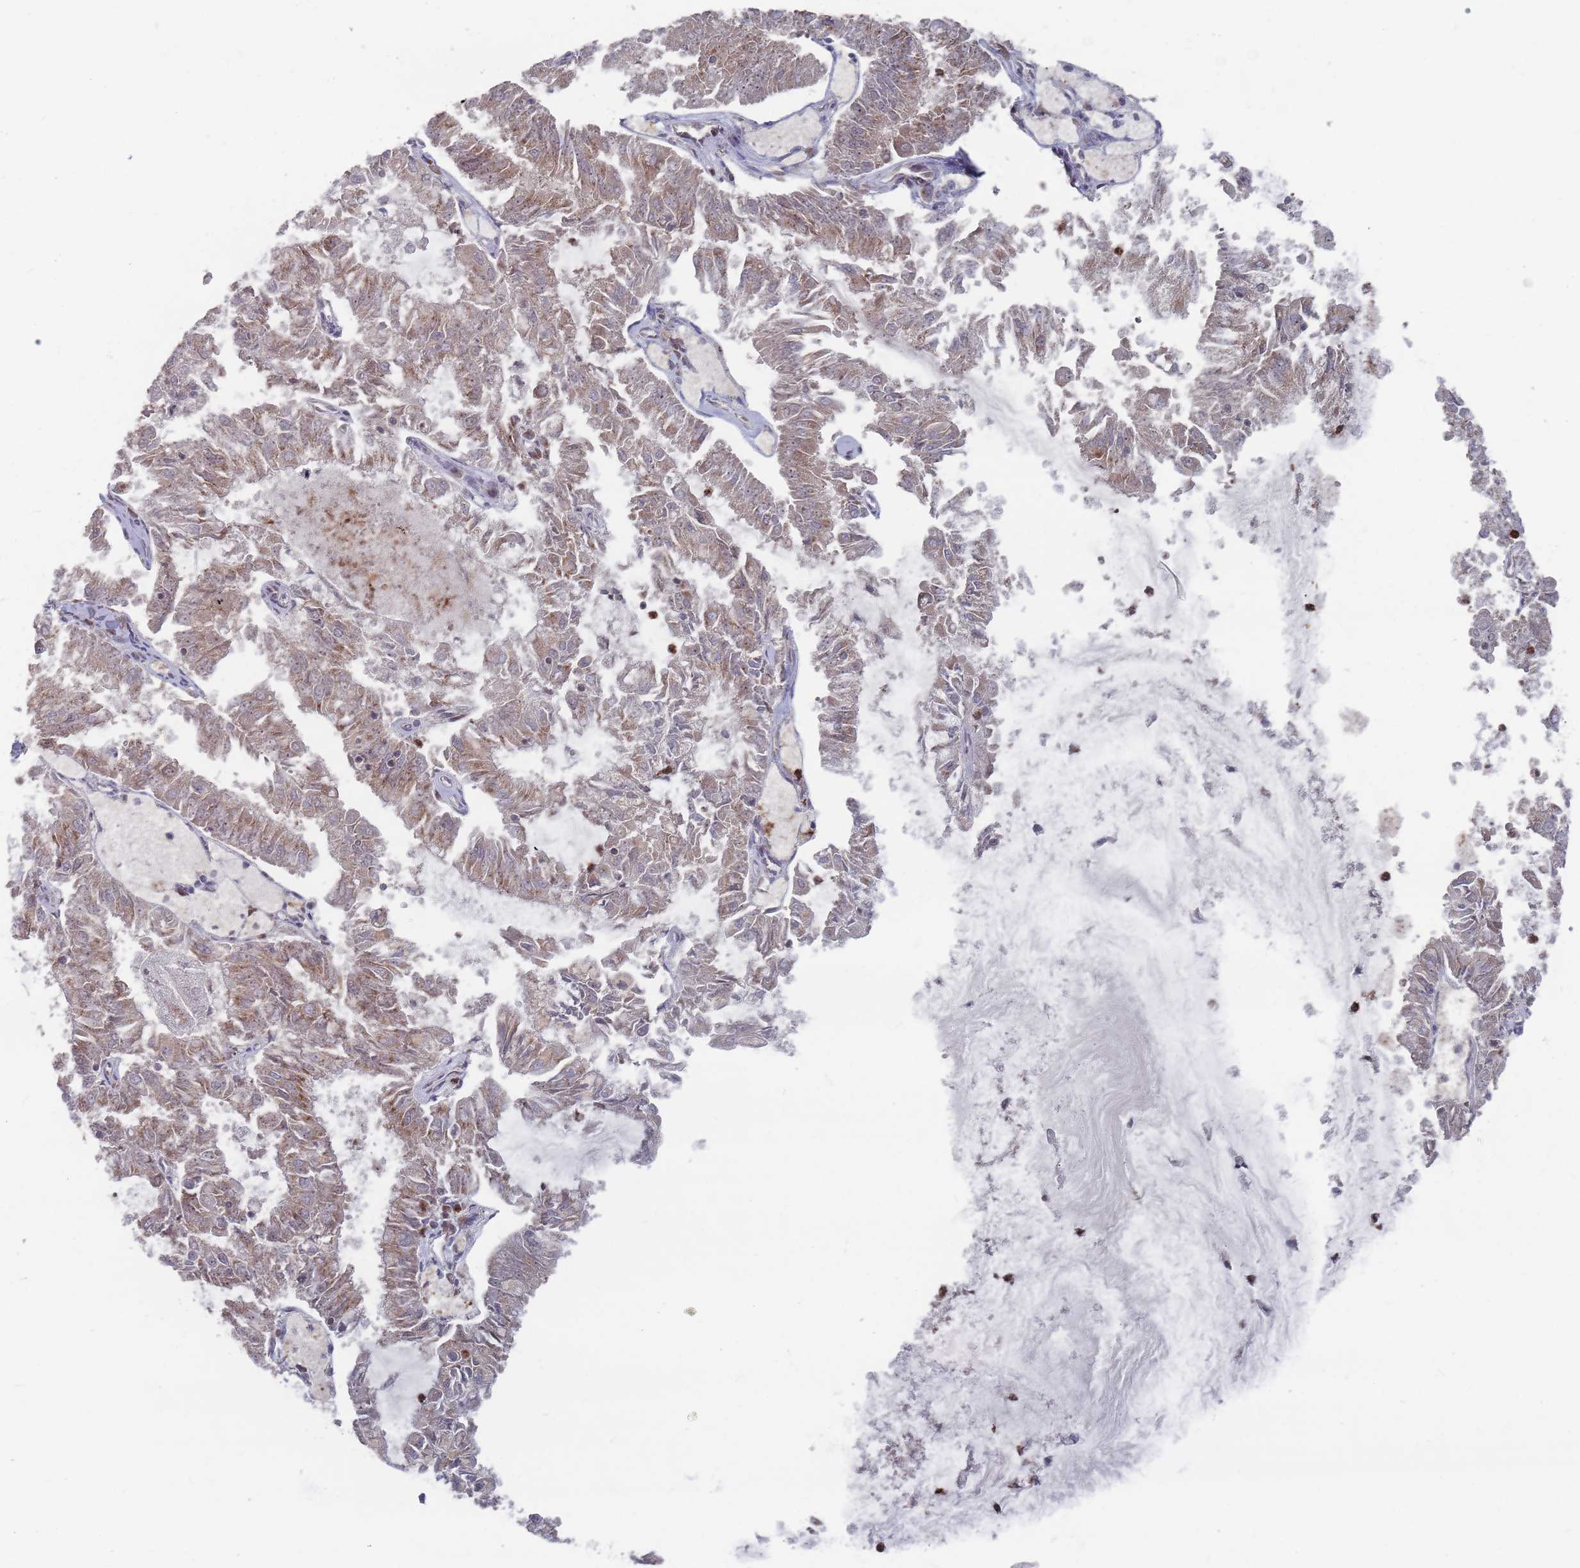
{"staining": {"intensity": "moderate", "quantity": ">75%", "location": "cytoplasmic/membranous"}, "tissue": "endometrial cancer", "cell_type": "Tumor cells", "image_type": "cancer", "snomed": [{"axis": "morphology", "description": "Adenocarcinoma, NOS"}, {"axis": "topography", "description": "Endometrium"}], "caption": "IHC of human endometrial cancer (adenocarcinoma) shows medium levels of moderate cytoplasmic/membranous staining in approximately >75% of tumor cells. (DAB = brown stain, brightfield microscopy at high magnification).", "gene": "FMO4", "patient": {"sex": "female", "age": 57}}